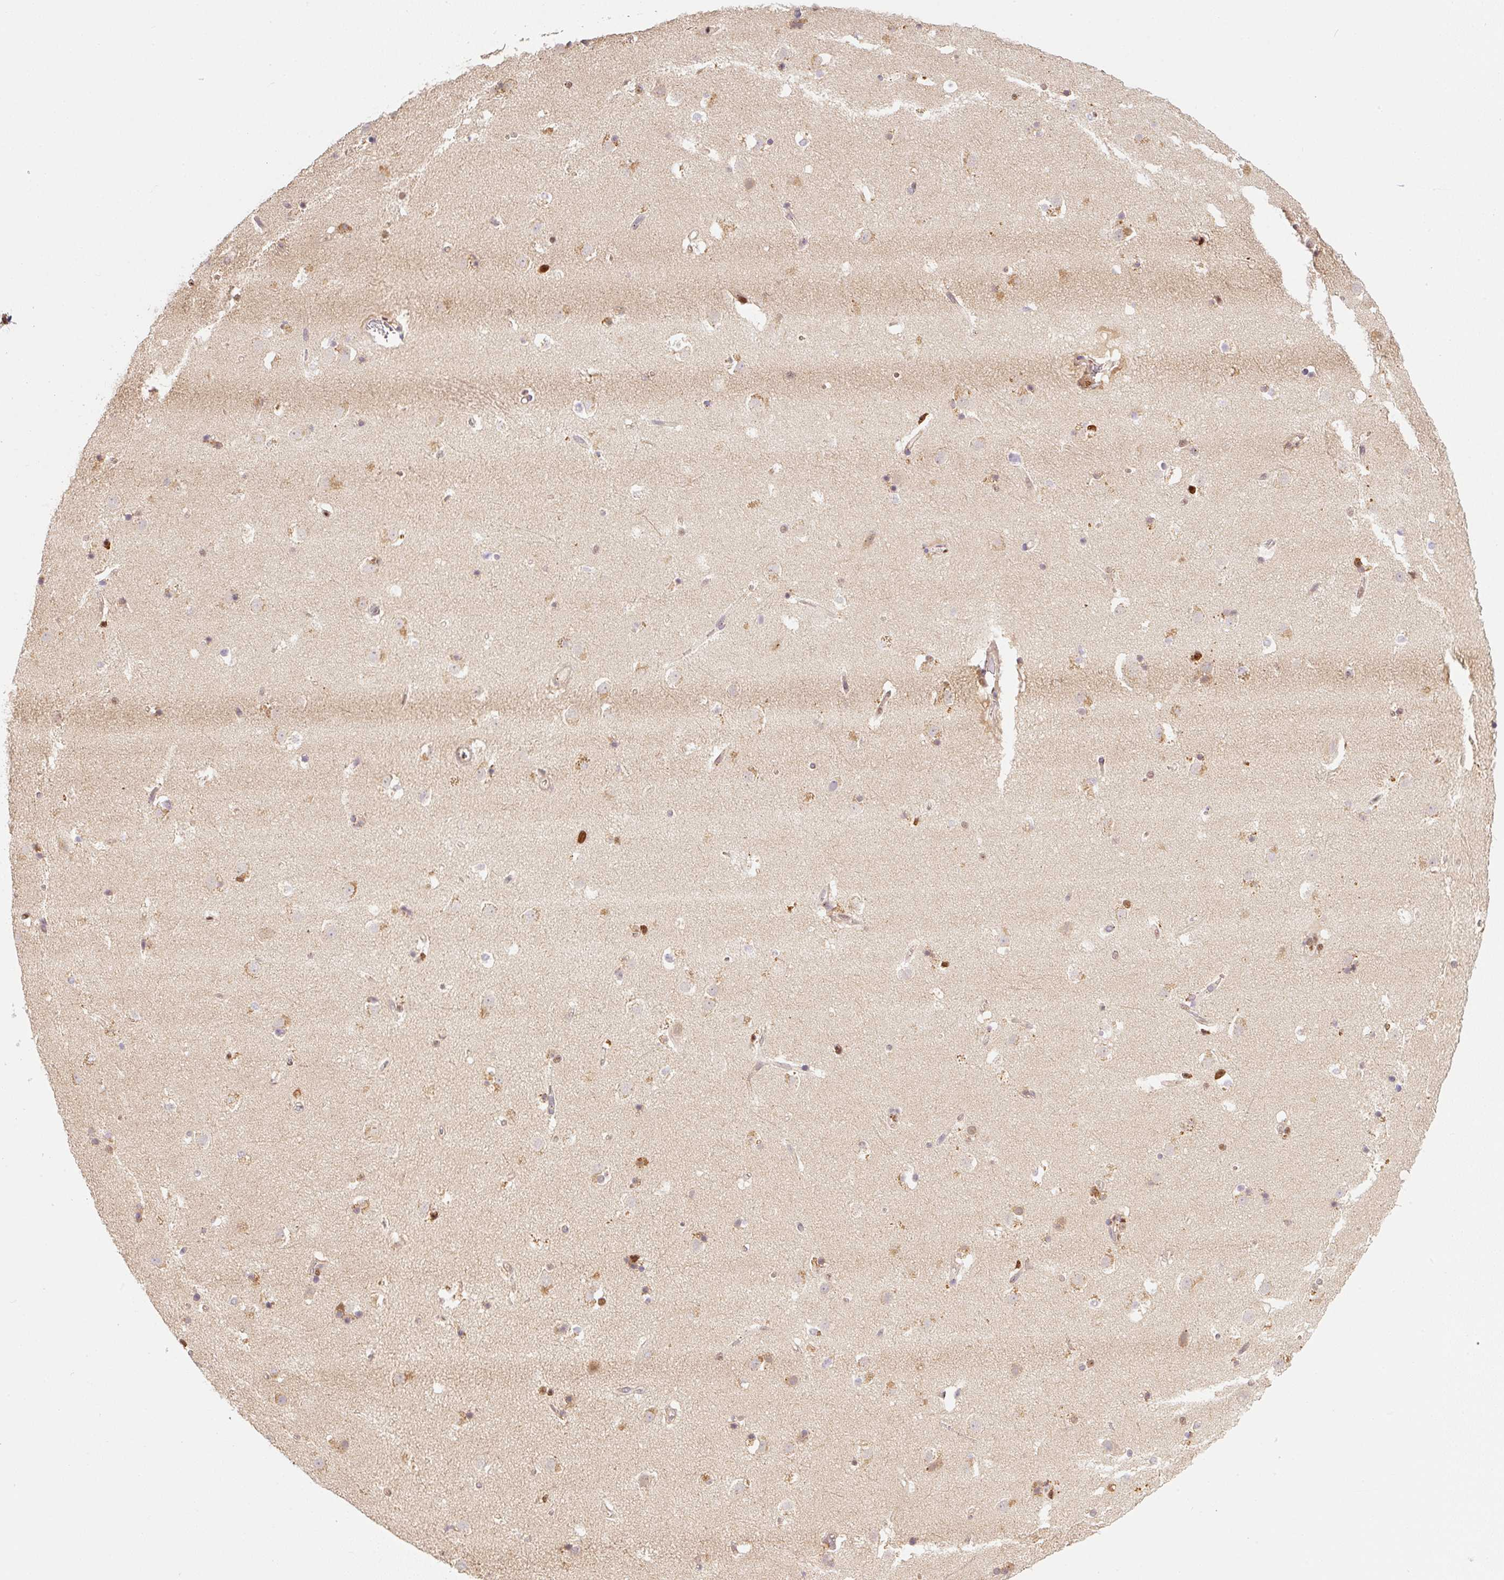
{"staining": {"intensity": "moderate", "quantity": "<25%", "location": "nuclear"}, "tissue": "caudate", "cell_type": "Glial cells", "image_type": "normal", "snomed": [{"axis": "morphology", "description": "Normal tissue, NOS"}, {"axis": "topography", "description": "Lateral ventricle wall"}], "caption": "Moderate nuclear expression is identified in approximately <25% of glial cells in unremarkable caudate. (Brightfield microscopy of DAB IHC at high magnification).", "gene": "GPR139", "patient": {"sex": "male", "age": 37}}